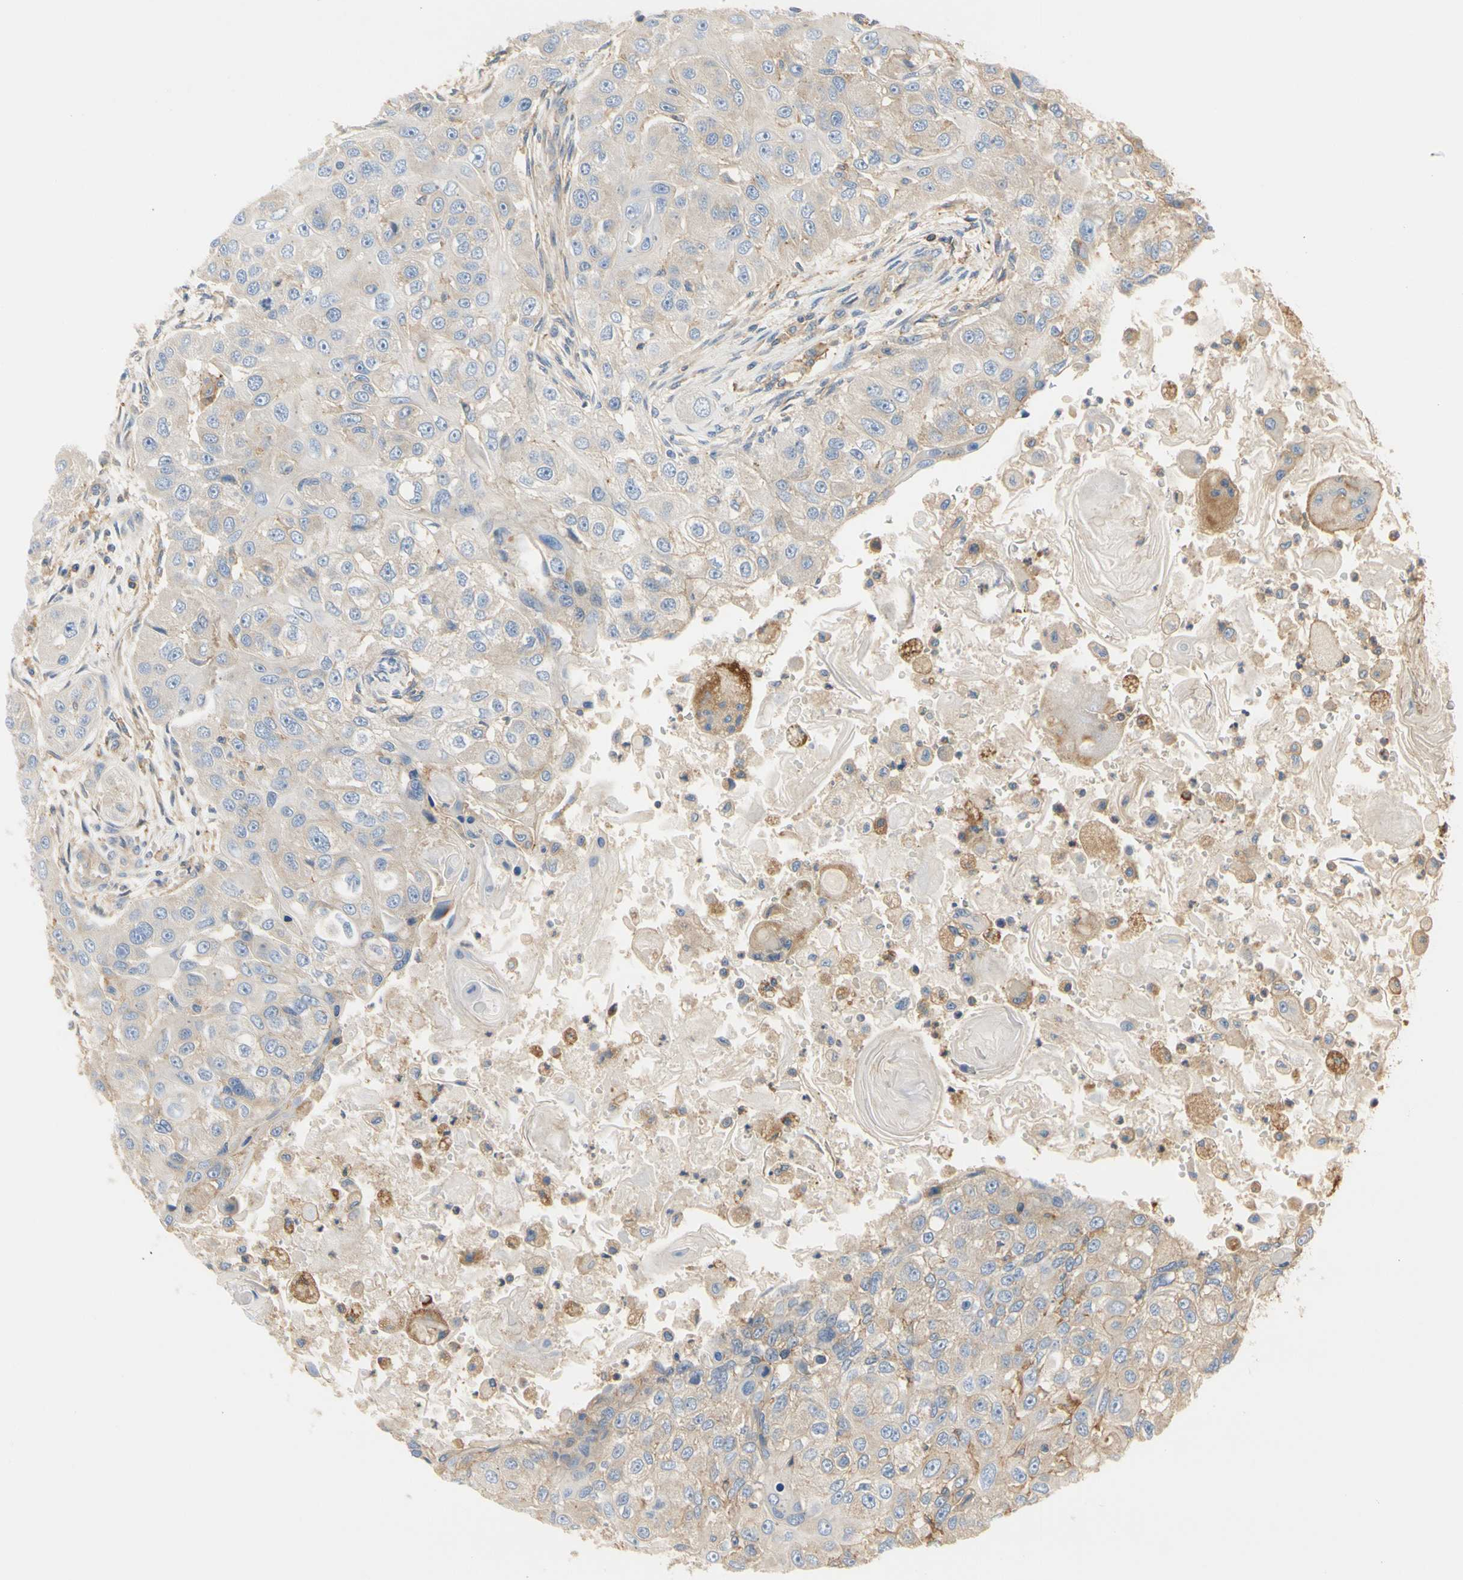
{"staining": {"intensity": "negative", "quantity": "none", "location": "none"}, "tissue": "head and neck cancer", "cell_type": "Tumor cells", "image_type": "cancer", "snomed": [{"axis": "morphology", "description": "Normal tissue, NOS"}, {"axis": "morphology", "description": "Squamous cell carcinoma, NOS"}, {"axis": "topography", "description": "Skeletal muscle"}, {"axis": "topography", "description": "Head-Neck"}], "caption": "IHC of human squamous cell carcinoma (head and neck) shows no expression in tumor cells.", "gene": "IL1RL1", "patient": {"sex": "male", "age": 51}}